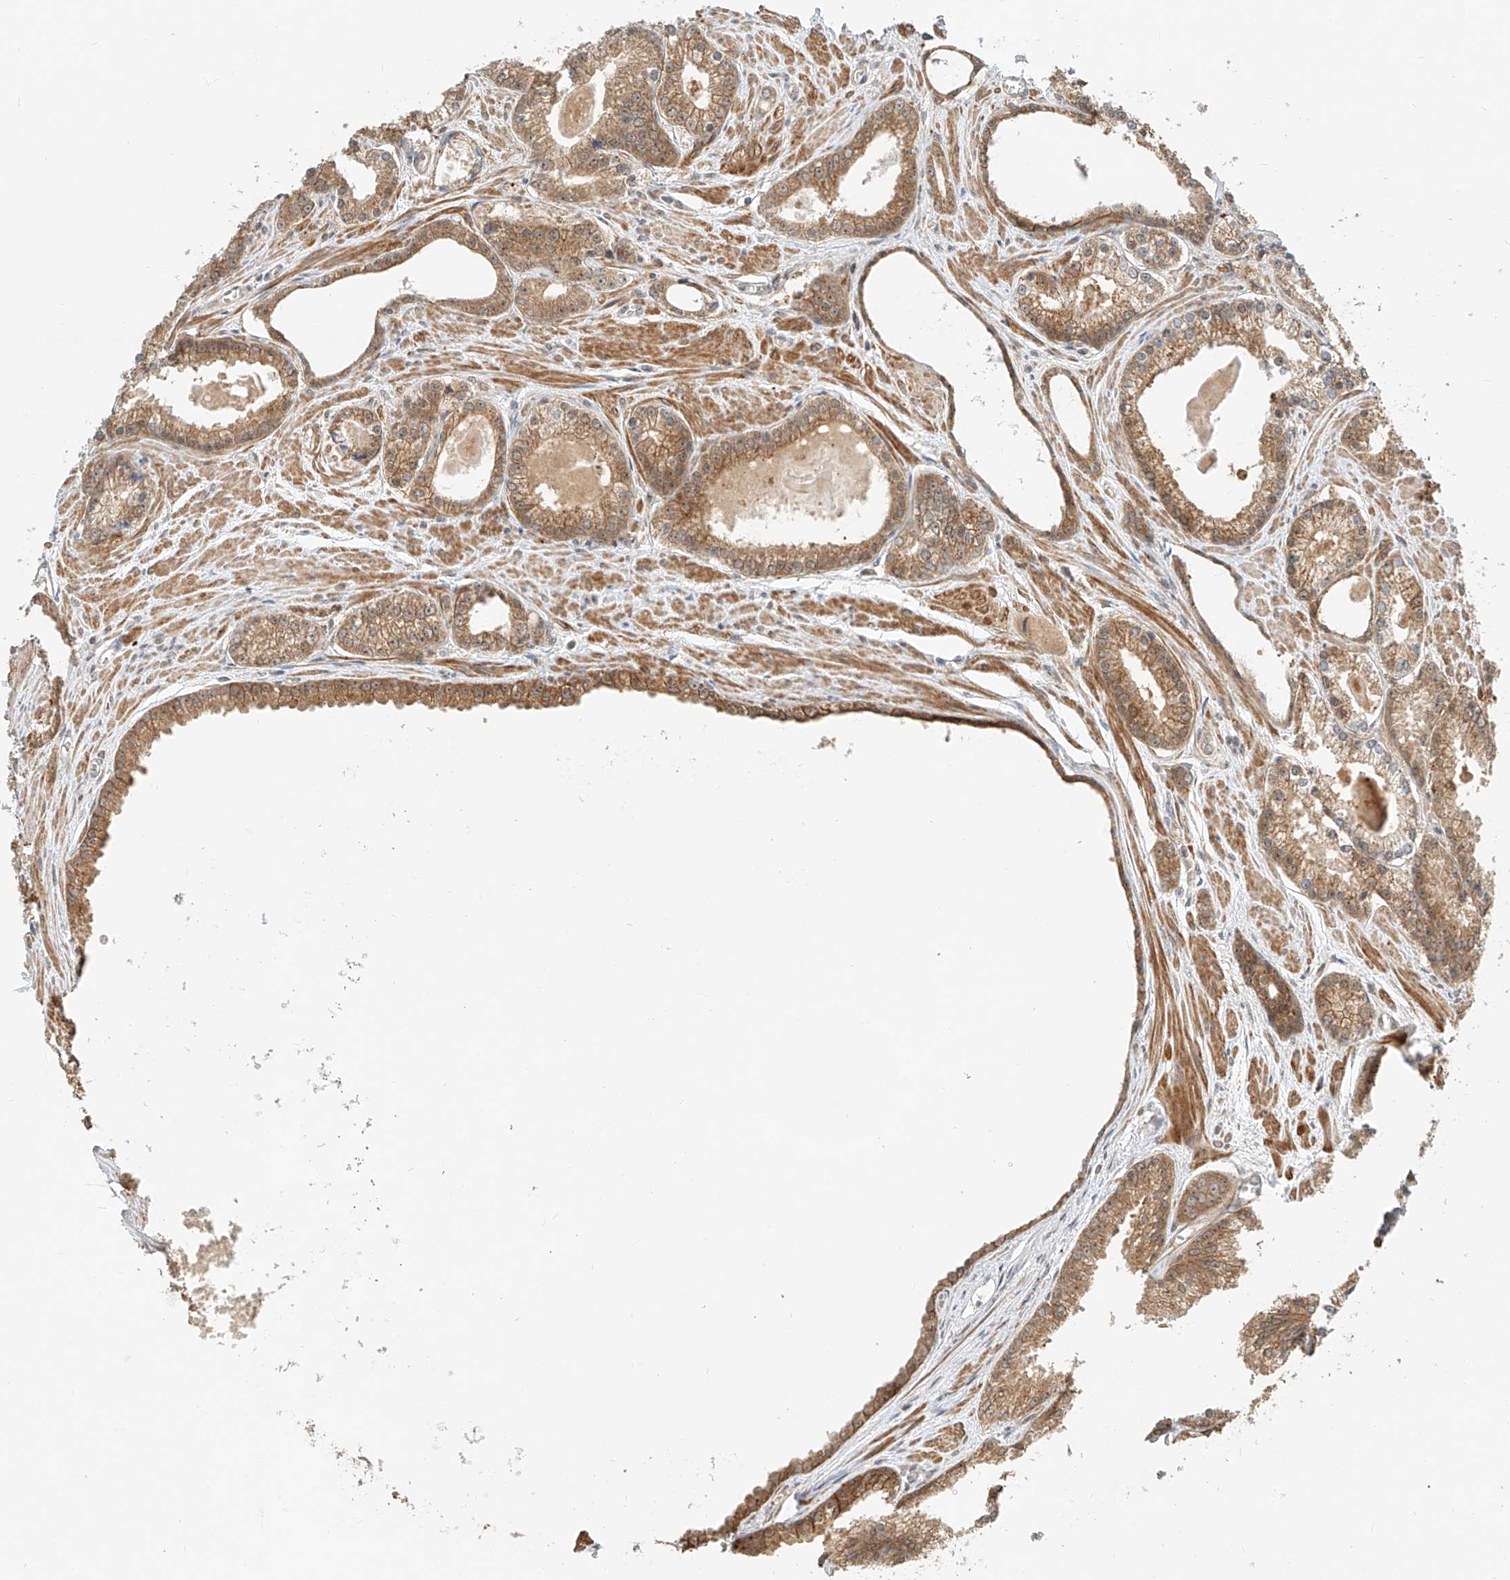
{"staining": {"intensity": "moderate", "quantity": ">75%", "location": "cytoplasmic/membranous"}, "tissue": "prostate cancer", "cell_type": "Tumor cells", "image_type": "cancer", "snomed": [{"axis": "morphology", "description": "Adenocarcinoma, Low grade"}, {"axis": "topography", "description": "Prostate"}], "caption": "Moderate cytoplasmic/membranous expression is identified in approximately >75% of tumor cells in prostate cancer.", "gene": "CPAMD8", "patient": {"sex": "male", "age": 54}}